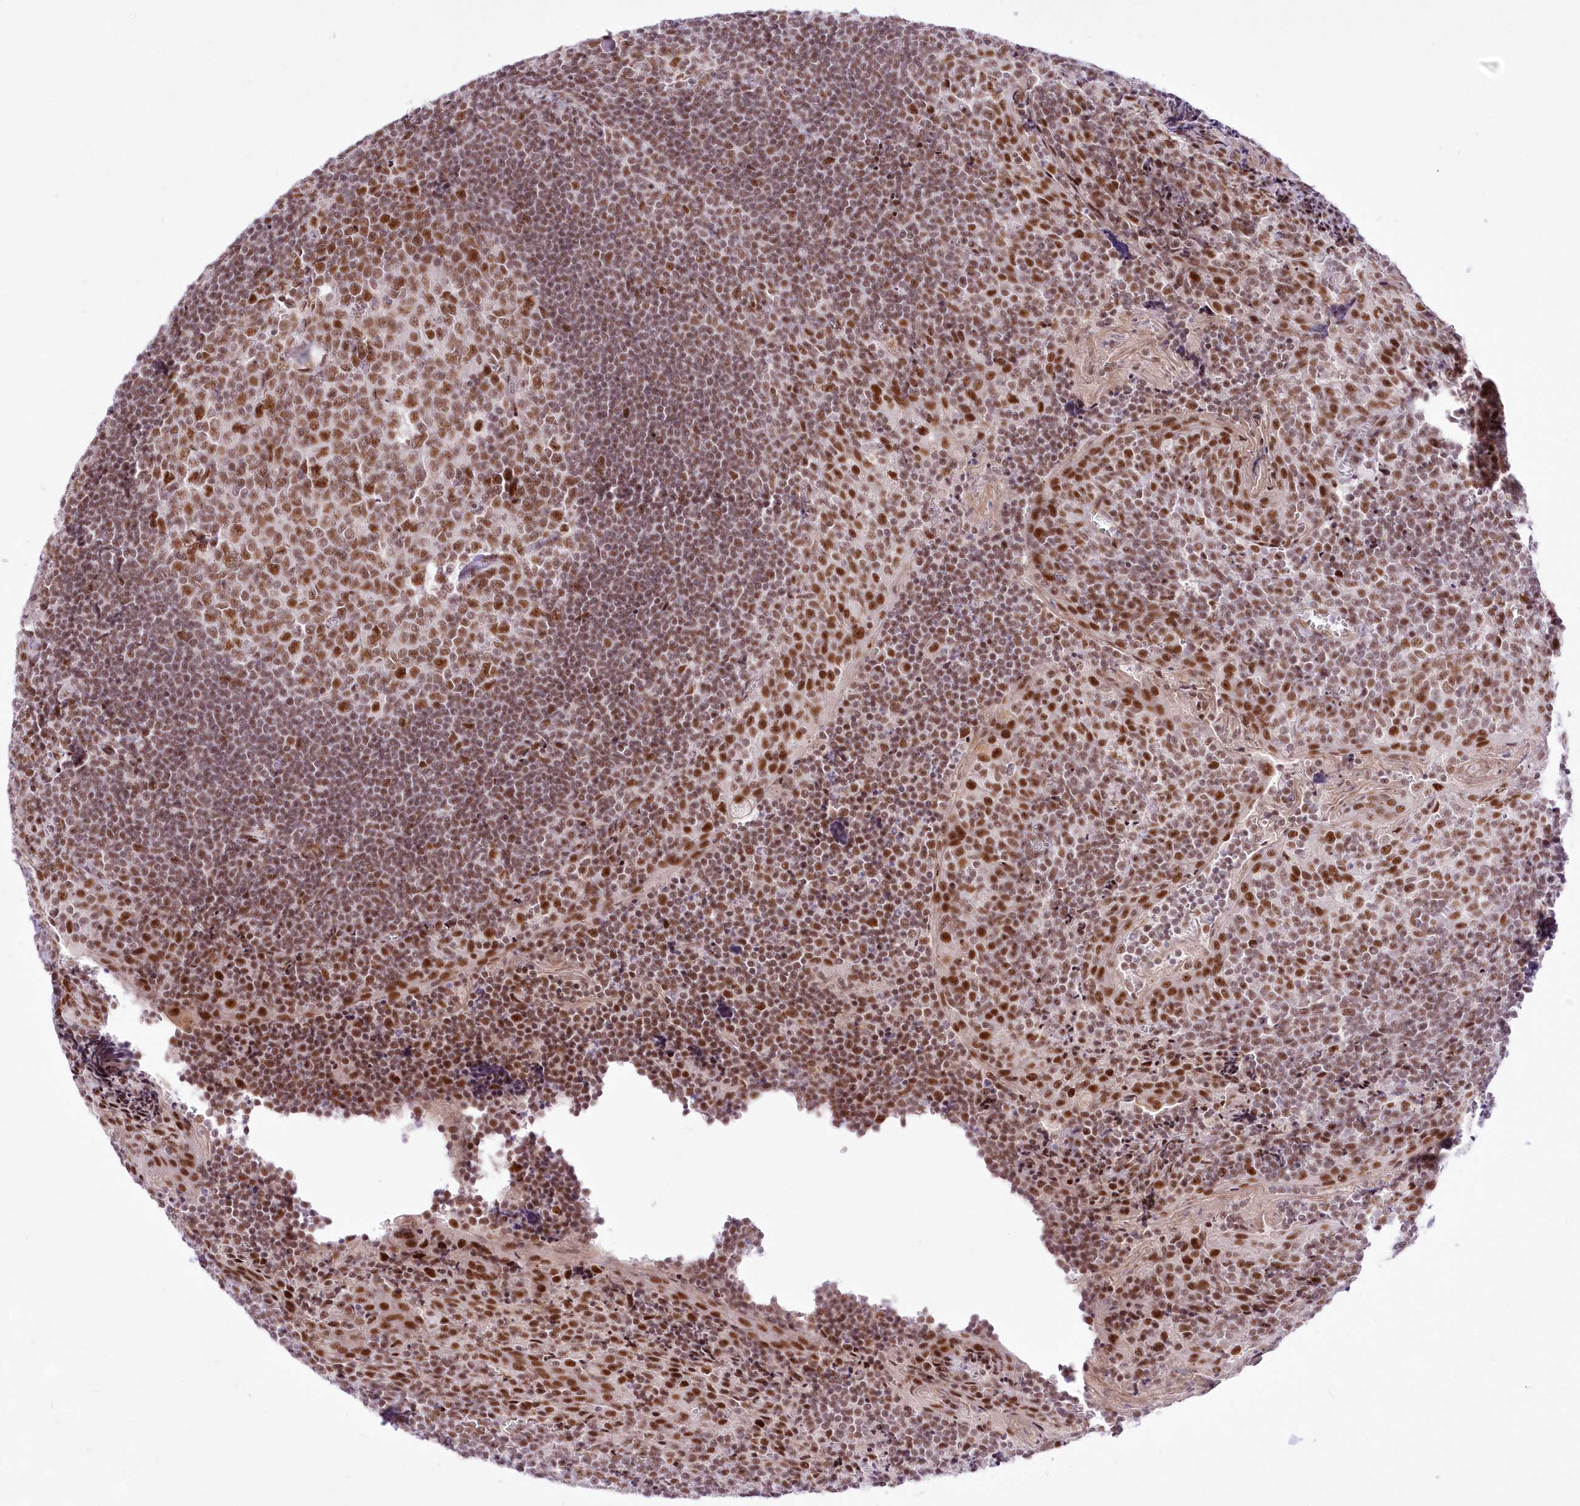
{"staining": {"intensity": "moderate", "quantity": ">75%", "location": "nuclear"}, "tissue": "tonsil", "cell_type": "Germinal center cells", "image_type": "normal", "snomed": [{"axis": "morphology", "description": "Normal tissue, NOS"}, {"axis": "topography", "description": "Tonsil"}], "caption": "A high-resolution image shows immunohistochemistry staining of benign tonsil, which reveals moderate nuclear staining in approximately >75% of germinal center cells.", "gene": "NSUN2", "patient": {"sex": "male", "age": 27}}